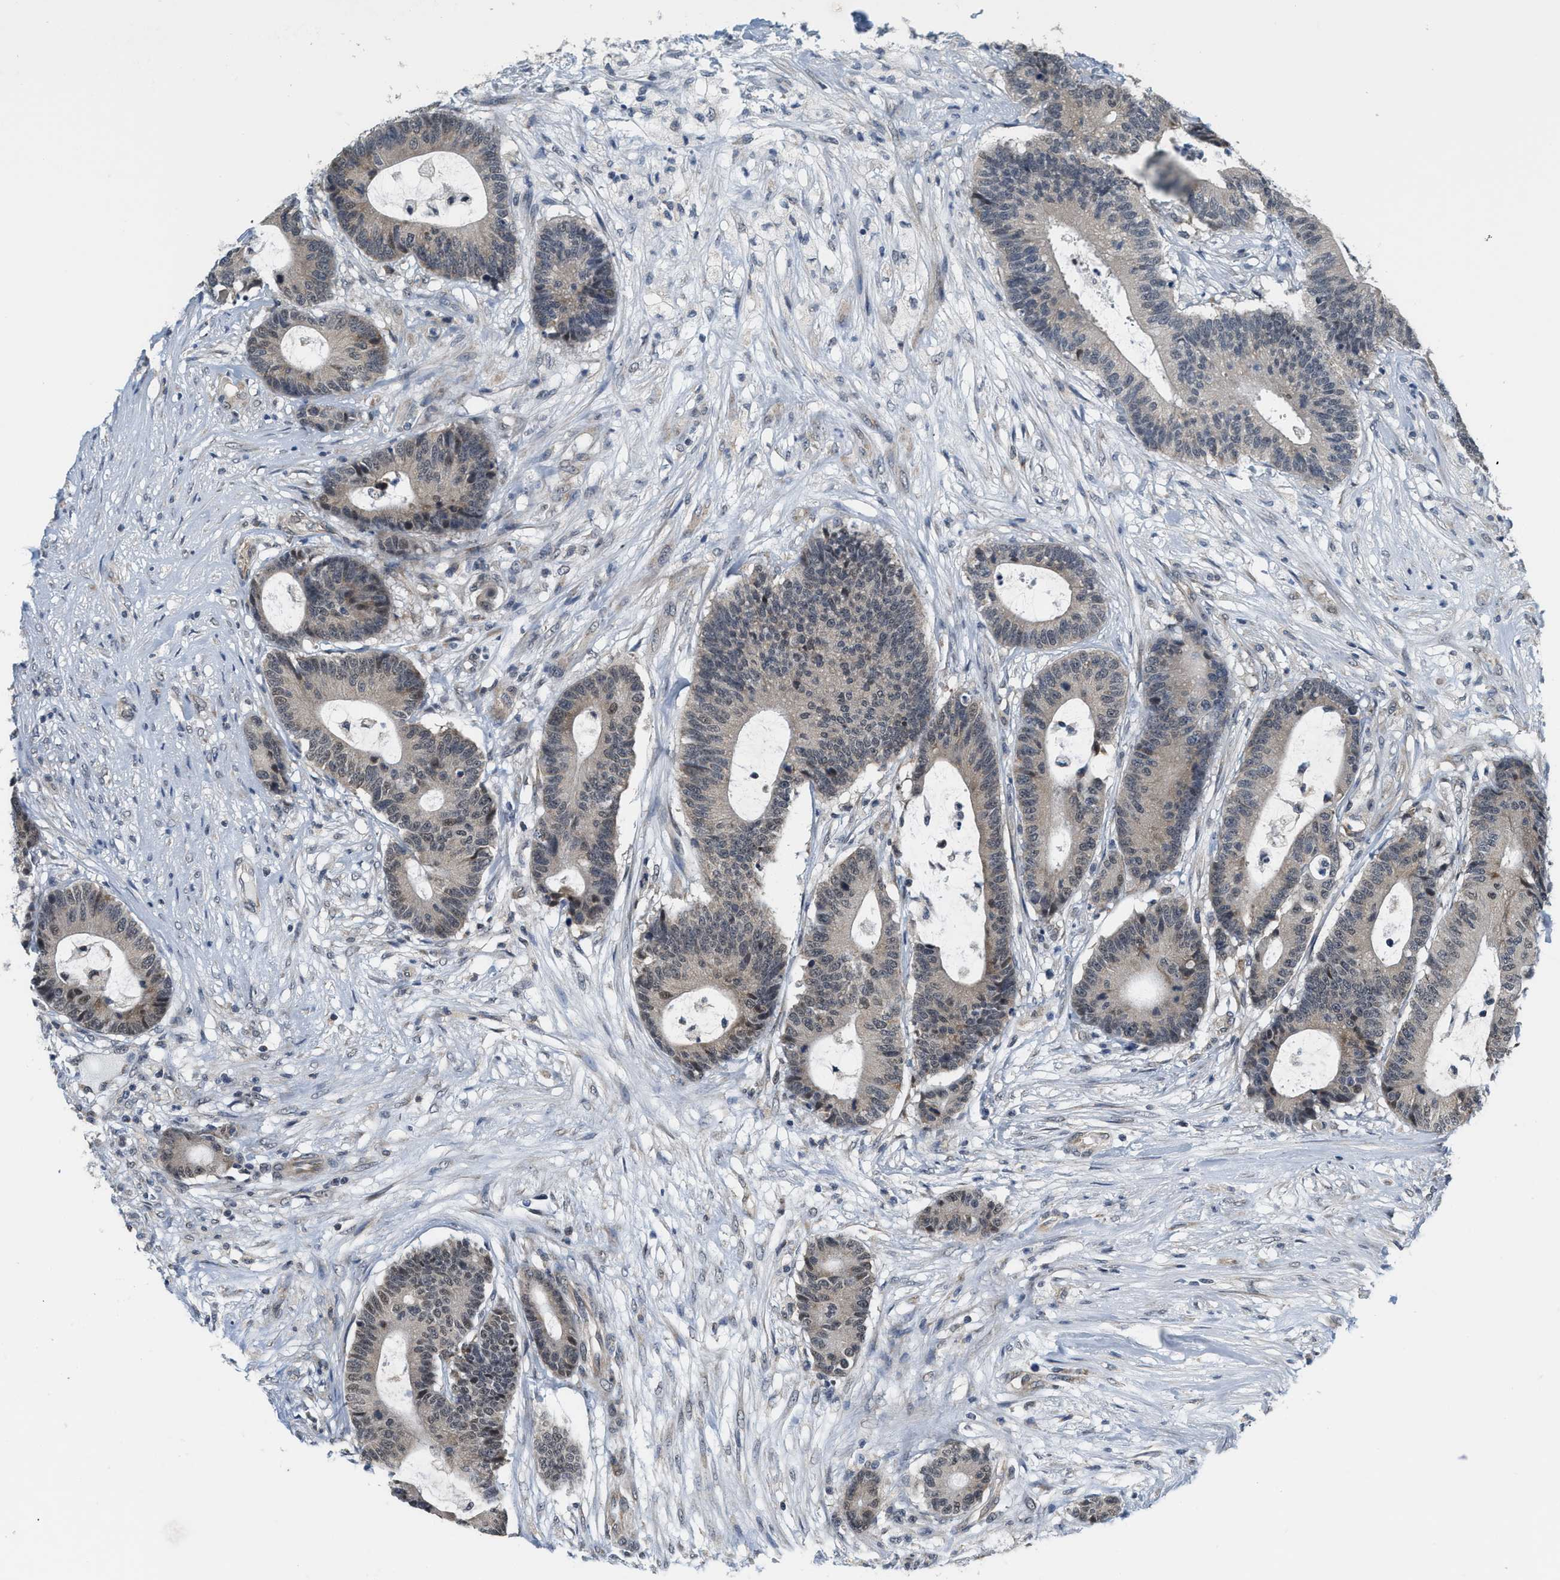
{"staining": {"intensity": "weak", "quantity": "25%-75%", "location": "cytoplasmic/membranous"}, "tissue": "colorectal cancer", "cell_type": "Tumor cells", "image_type": "cancer", "snomed": [{"axis": "morphology", "description": "Adenocarcinoma, NOS"}, {"axis": "topography", "description": "Colon"}], "caption": "A micrograph showing weak cytoplasmic/membranous expression in approximately 25%-75% of tumor cells in adenocarcinoma (colorectal), as visualized by brown immunohistochemical staining.", "gene": "GIGYF1", "patient": {"sex": "female", "age": 84}}